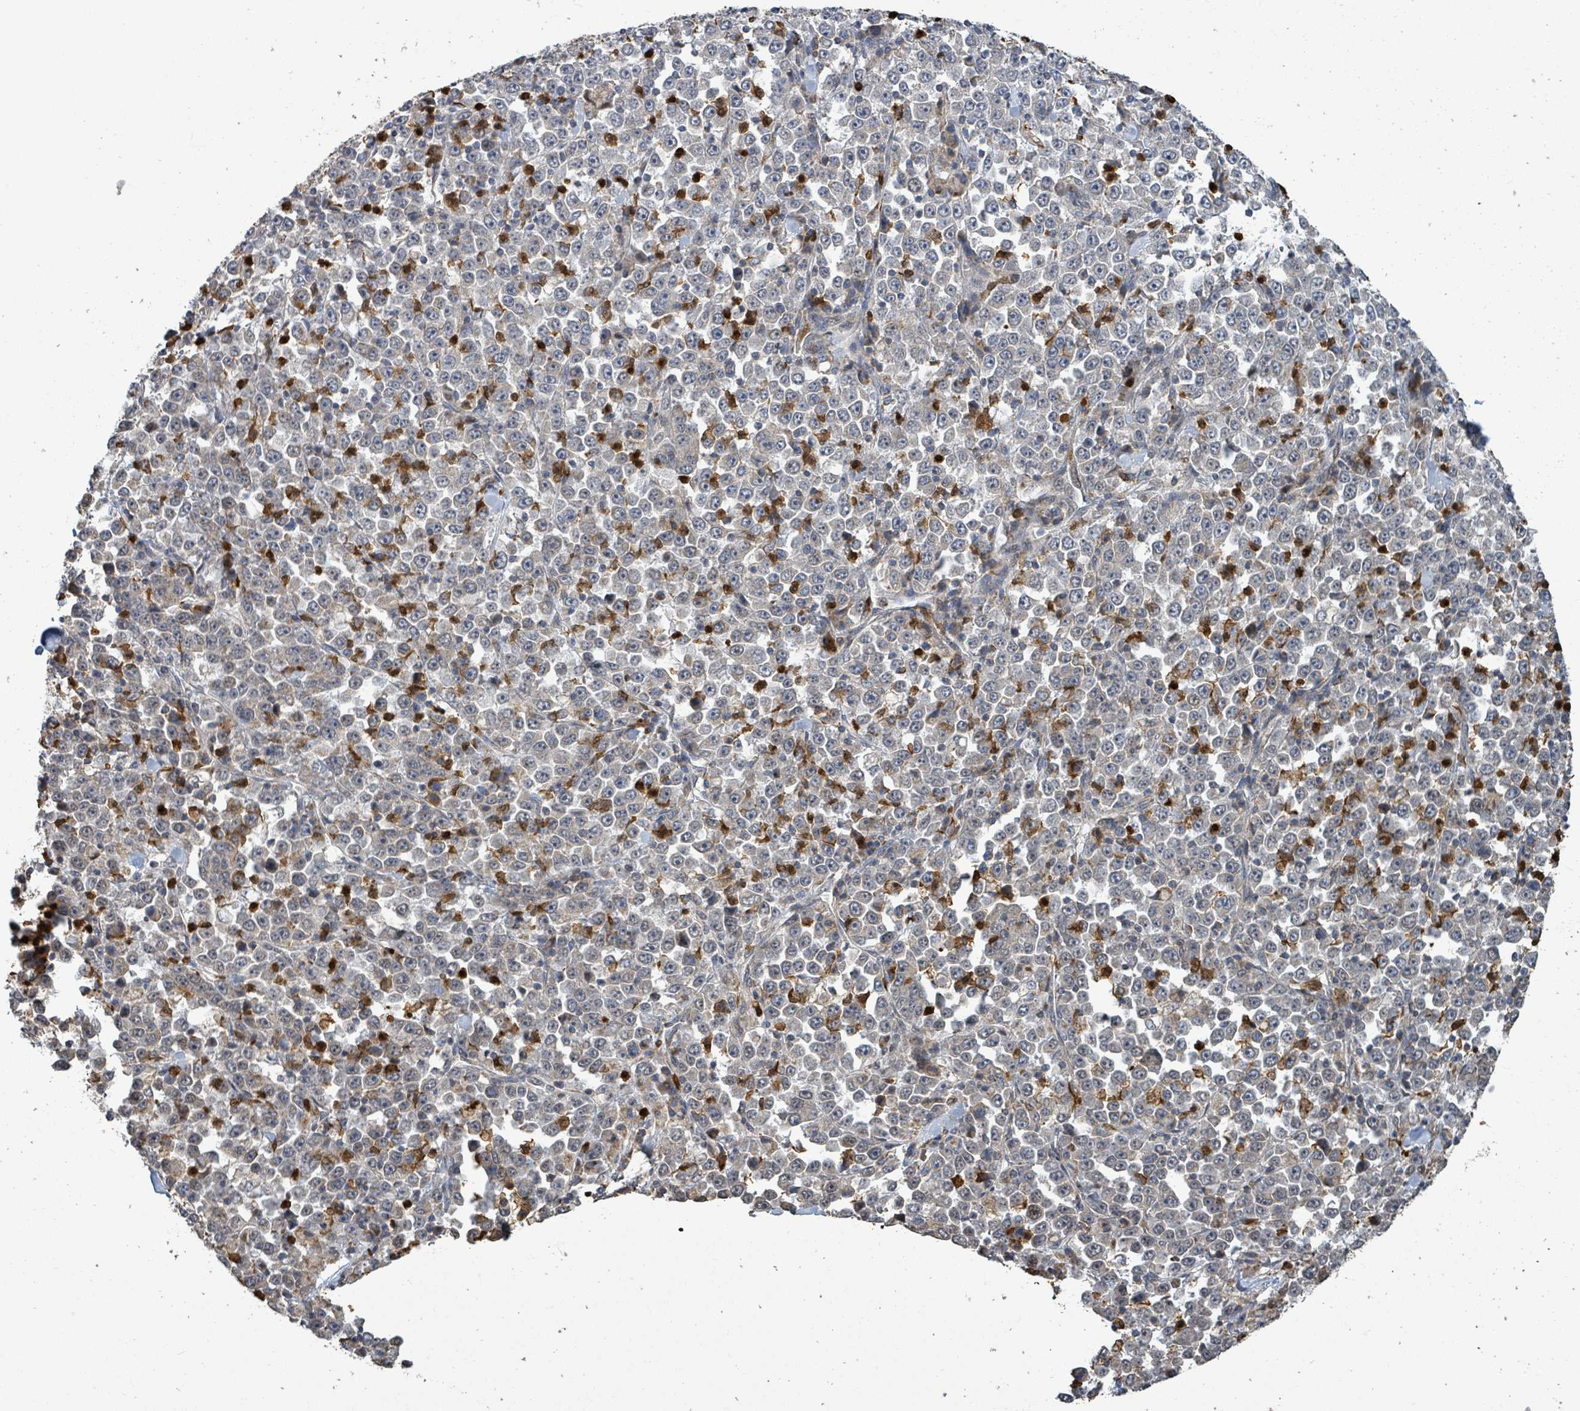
{"staining": {"intensity": "negative", "quantity": "none", "location": "none"}, "tissue": "stomach cancer", "cell_type": "Tumor cells", "image_type": "cancer", "snomed": [{"axis": "morphology", "description": "Normal tissue, NOS"}, {"axis": "morphology", "description": "Adenocarcinoma, NOS"}, {"axis": "topography", "description": "Stomach, upper"}, {"axis": "topography", "description": "Stomach"}], "caption": "There is no significant positivity in tumor cells of adenocarcinoma (stomach).", "gene": "COQ6", "patient": {"sex": "male", "age": 59}}